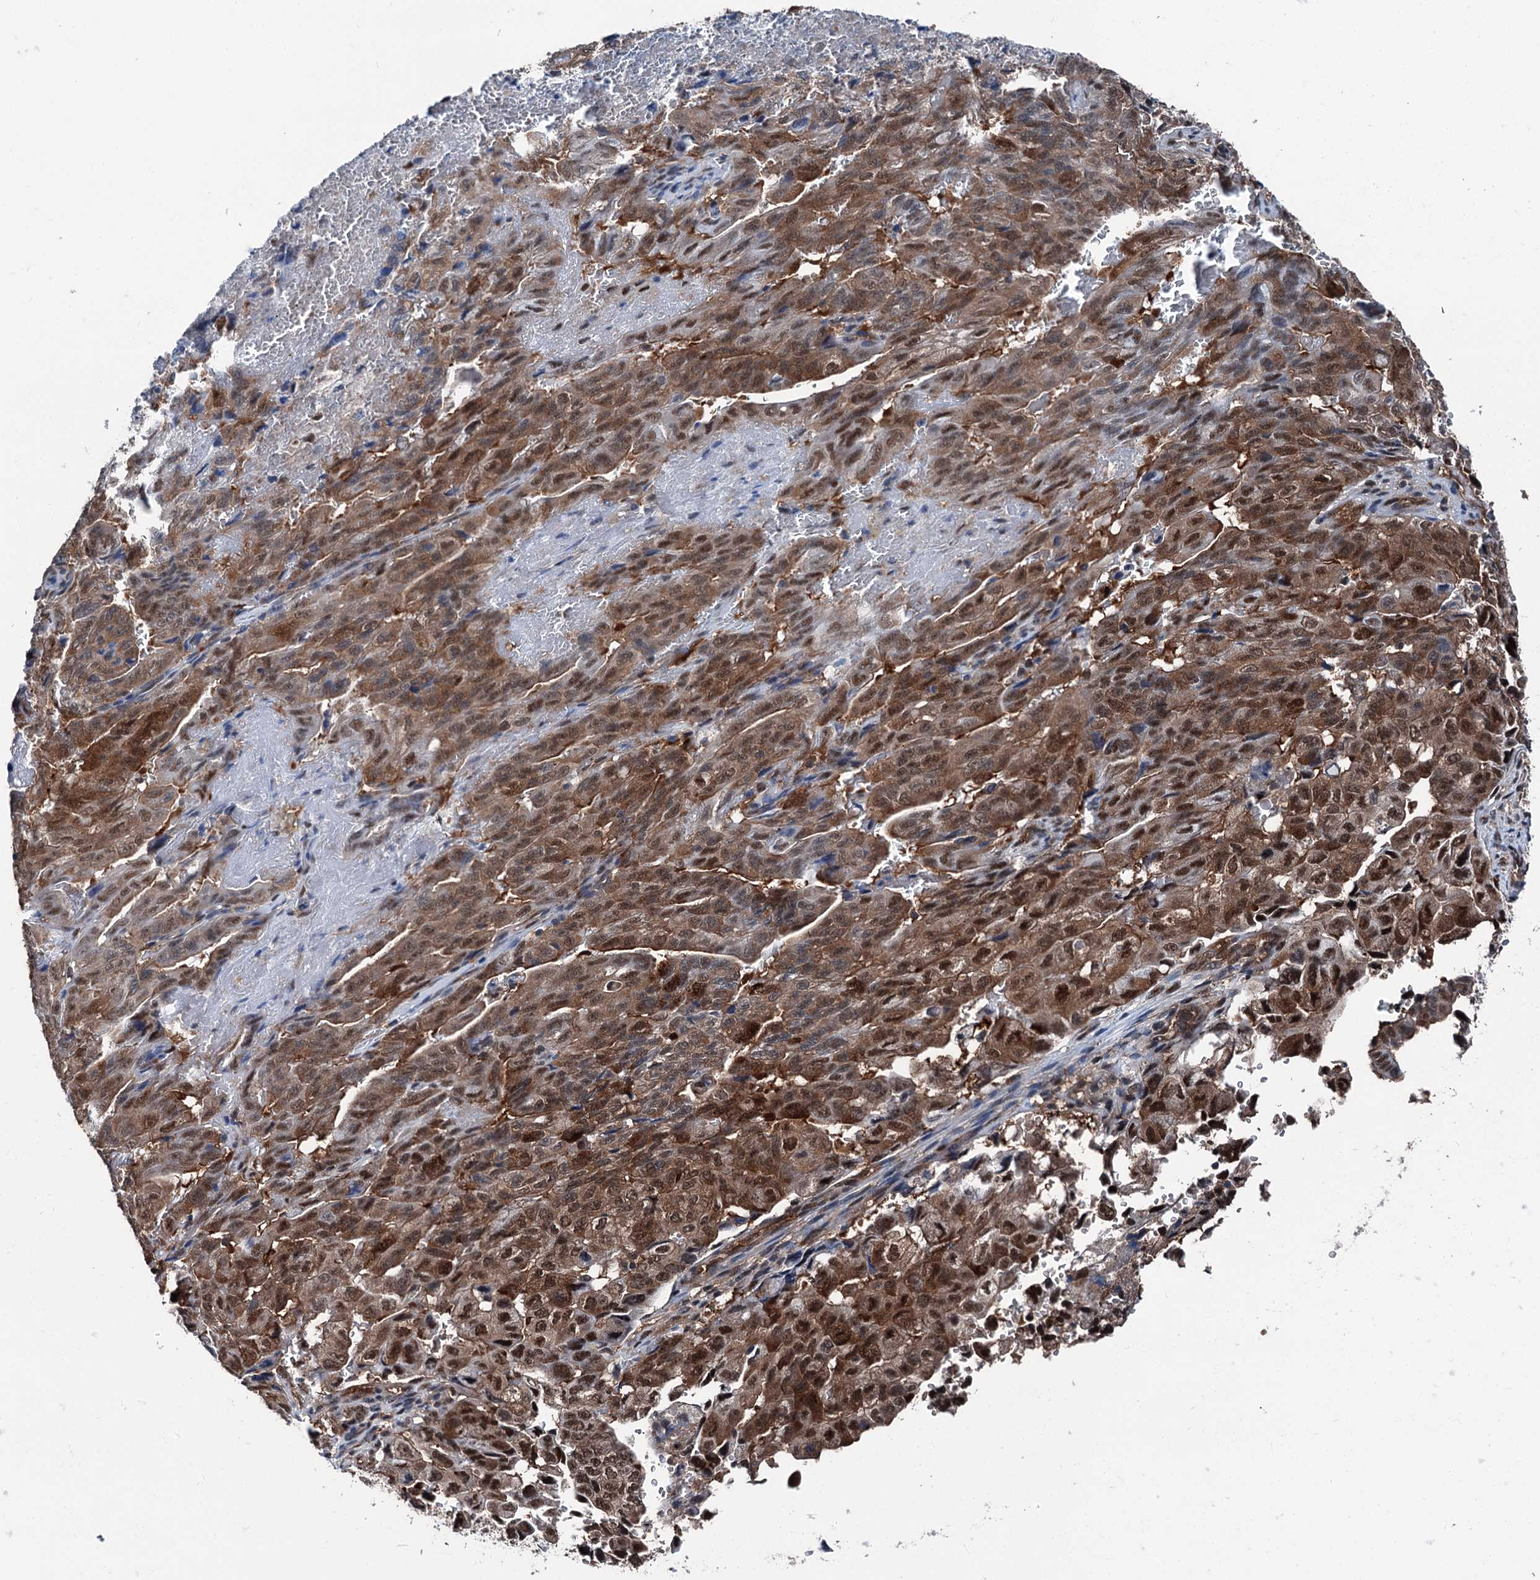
{"staining": {"intensity": "moderate", "quantity": ">75%", "location": "cytoplasmic/membranous,nuclear"}, "tissue": "pancreatic cancer", "cell_type": "Tumor cells", "image_type": "cancer", "snomed": [{"axis": "morphology", "description": "Adenocarcinoma, NOS"}, {"axis": "topography", "description": "Pancreas"}], "caption": "Immunohistochemistry (IHC) of pancreatic cancer (adenocarcinoma) displays medium levels of moderate cytoplasmic/membranous and nuclear staining in approximately >75% of tumor cells.", "gene": "PSMD13", "patient": {"sex": "male", "age": 51}}